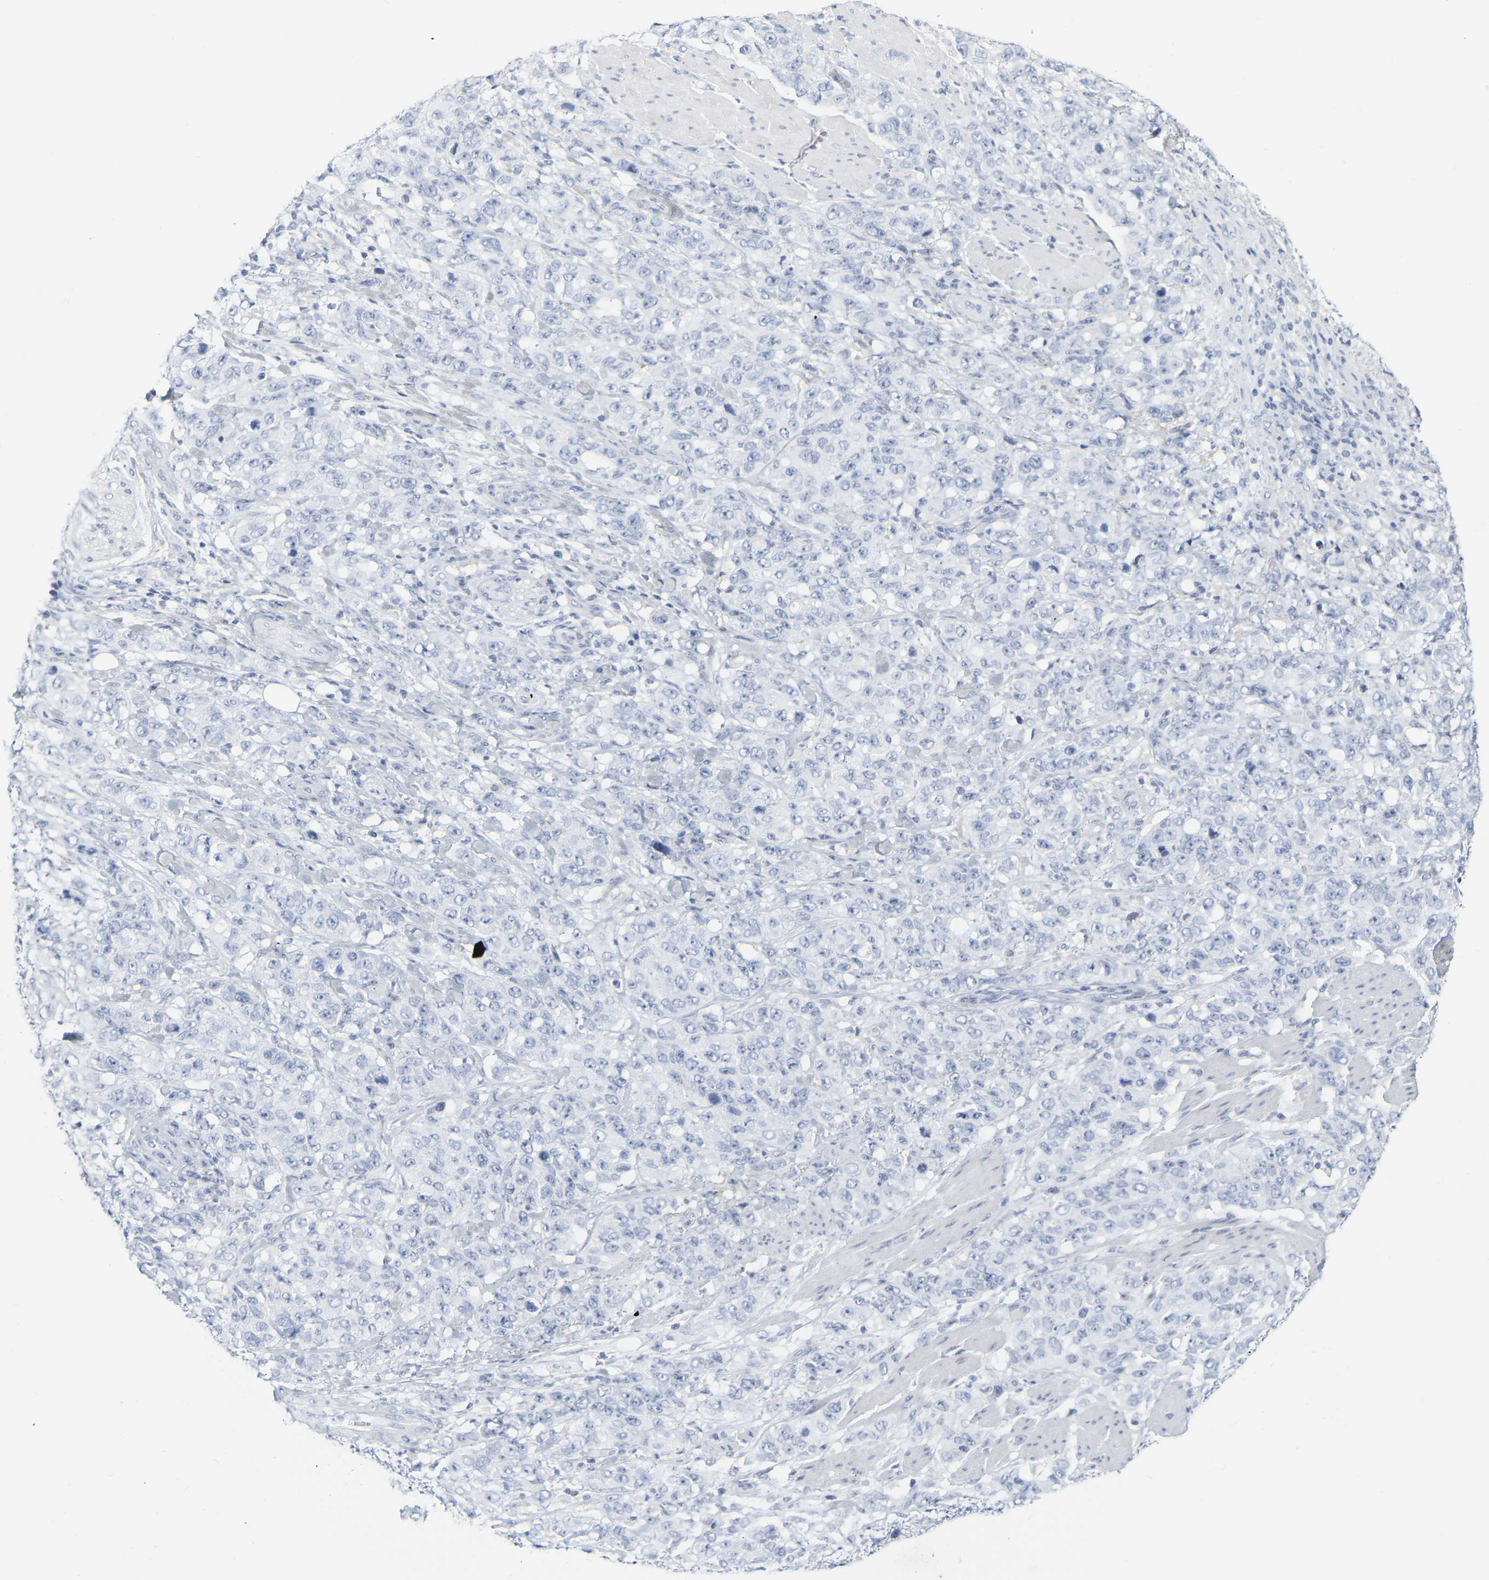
{"staining": {"intensity": "negative", "quantity": "none", "location": "none"}, "tissue": "stomach cancer", "cell_type": "Tumor cells", "image_type": "cancer", "snomed": [{"axis": "morphology", "description": "Adenocarcinoma, NOS"}, {"axis": "topography", "description": "Stomach"}], "caption": "High power microscopy image of an IHC image of stomach cancer (adenocarcinoma), revealing no significant expression in tumor cells.", "gene": "GNAS", "patient": {"sex": "male", "age": 48}}